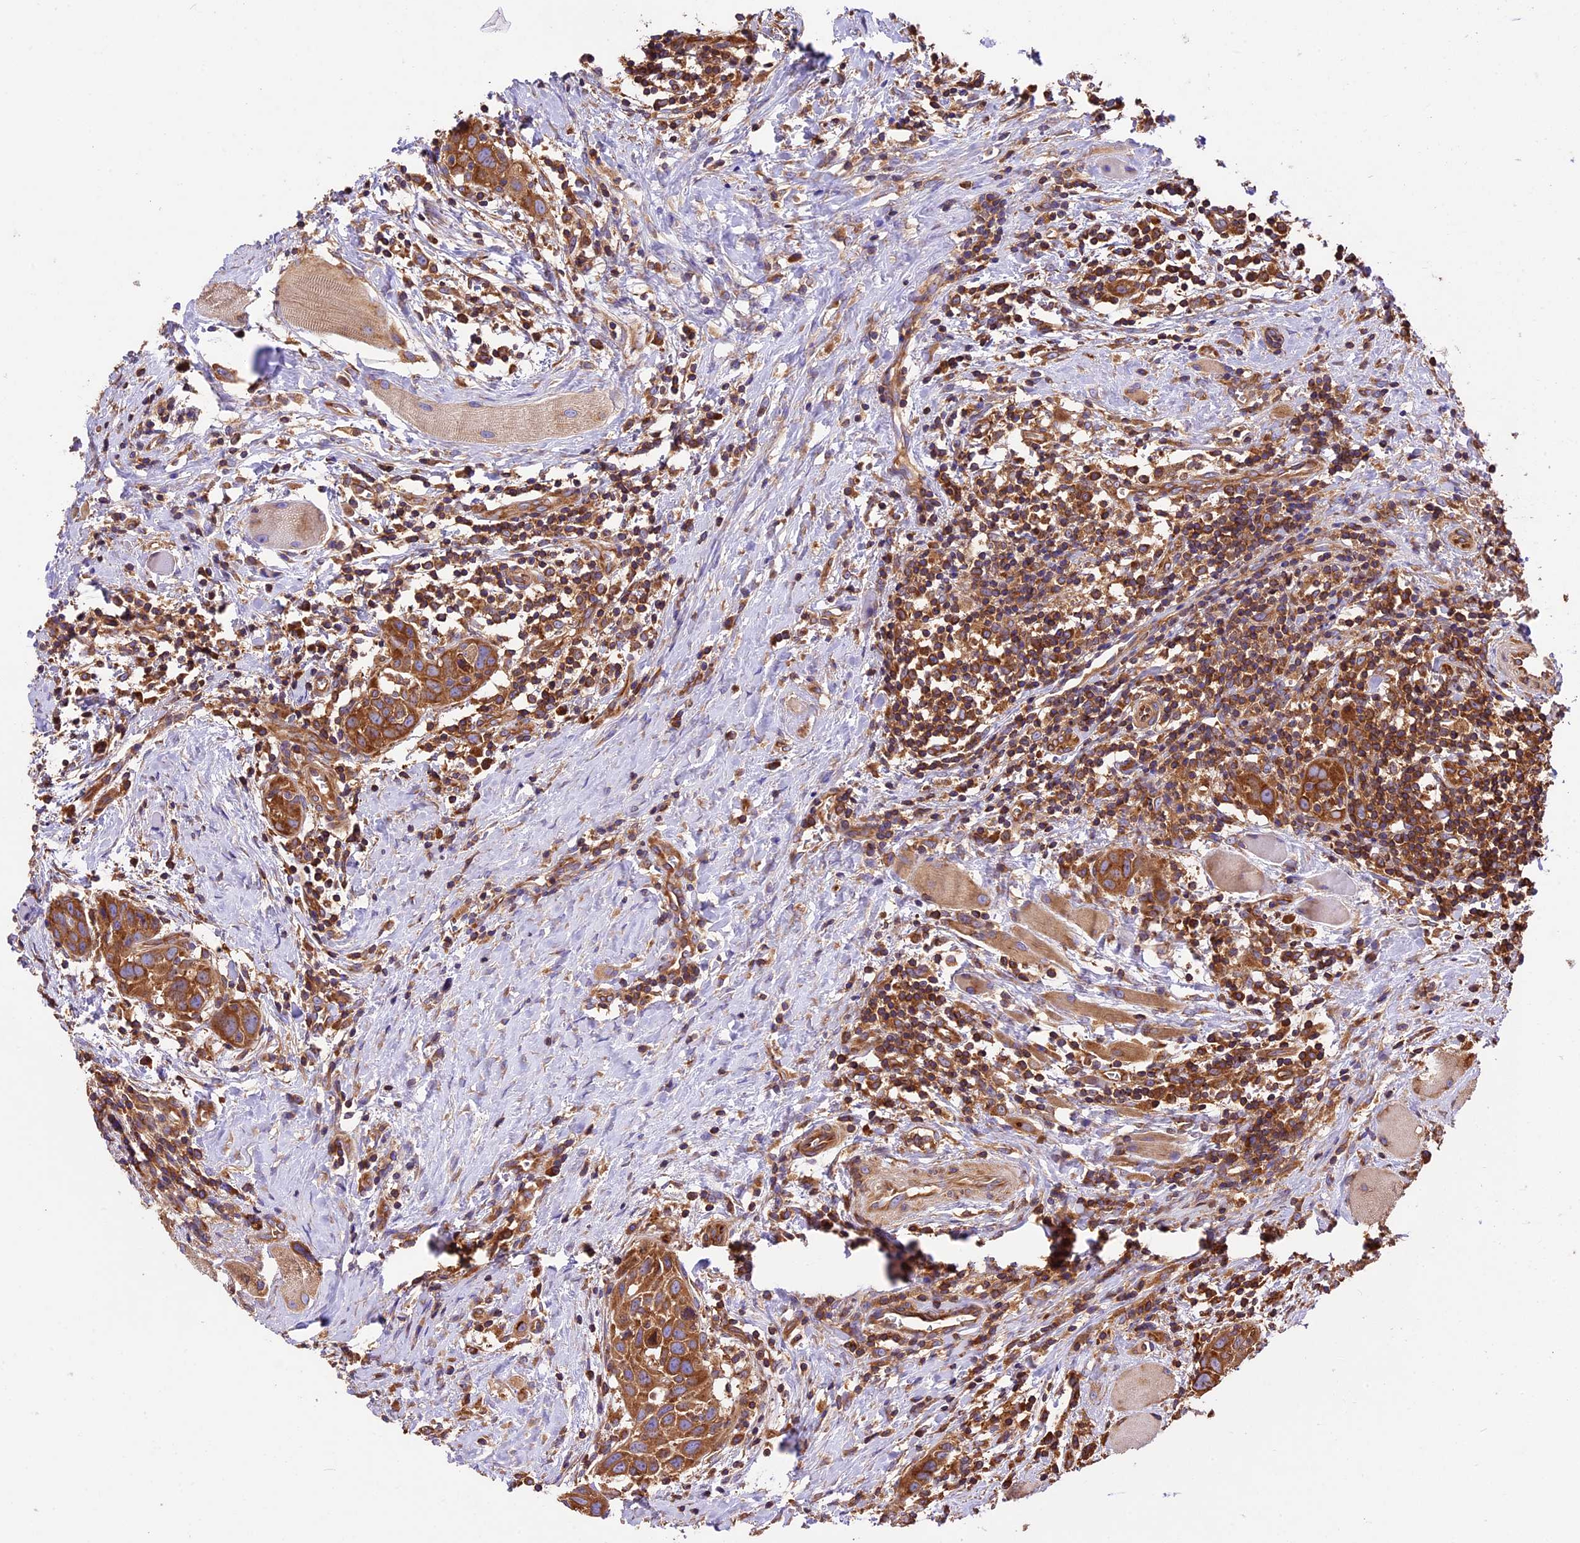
{"staining": {"intensity": "moderate", "quantity": ">75%", "location": "cytoplasmic/membranous"}, "tissue": "head and neck cancer", "cell_type": "Tumor cells", "image_type": "cancer", "snomed": [{"axis": "morphology", "description": "Squamous cell carcinoma, NOS"}, {"axis": "topography", "description": "Oral tissue"}, {"axis": "topography", "description": "Head-Neck"}], "caption": "IHC of head and neck squamous cell carcinoma exhibits medium levels of moderate cytoplasmic/membranous positivity in about >75% of tumor cells.", "gene": "KARS1", "patient": {"sex": "female", "age": 50}}